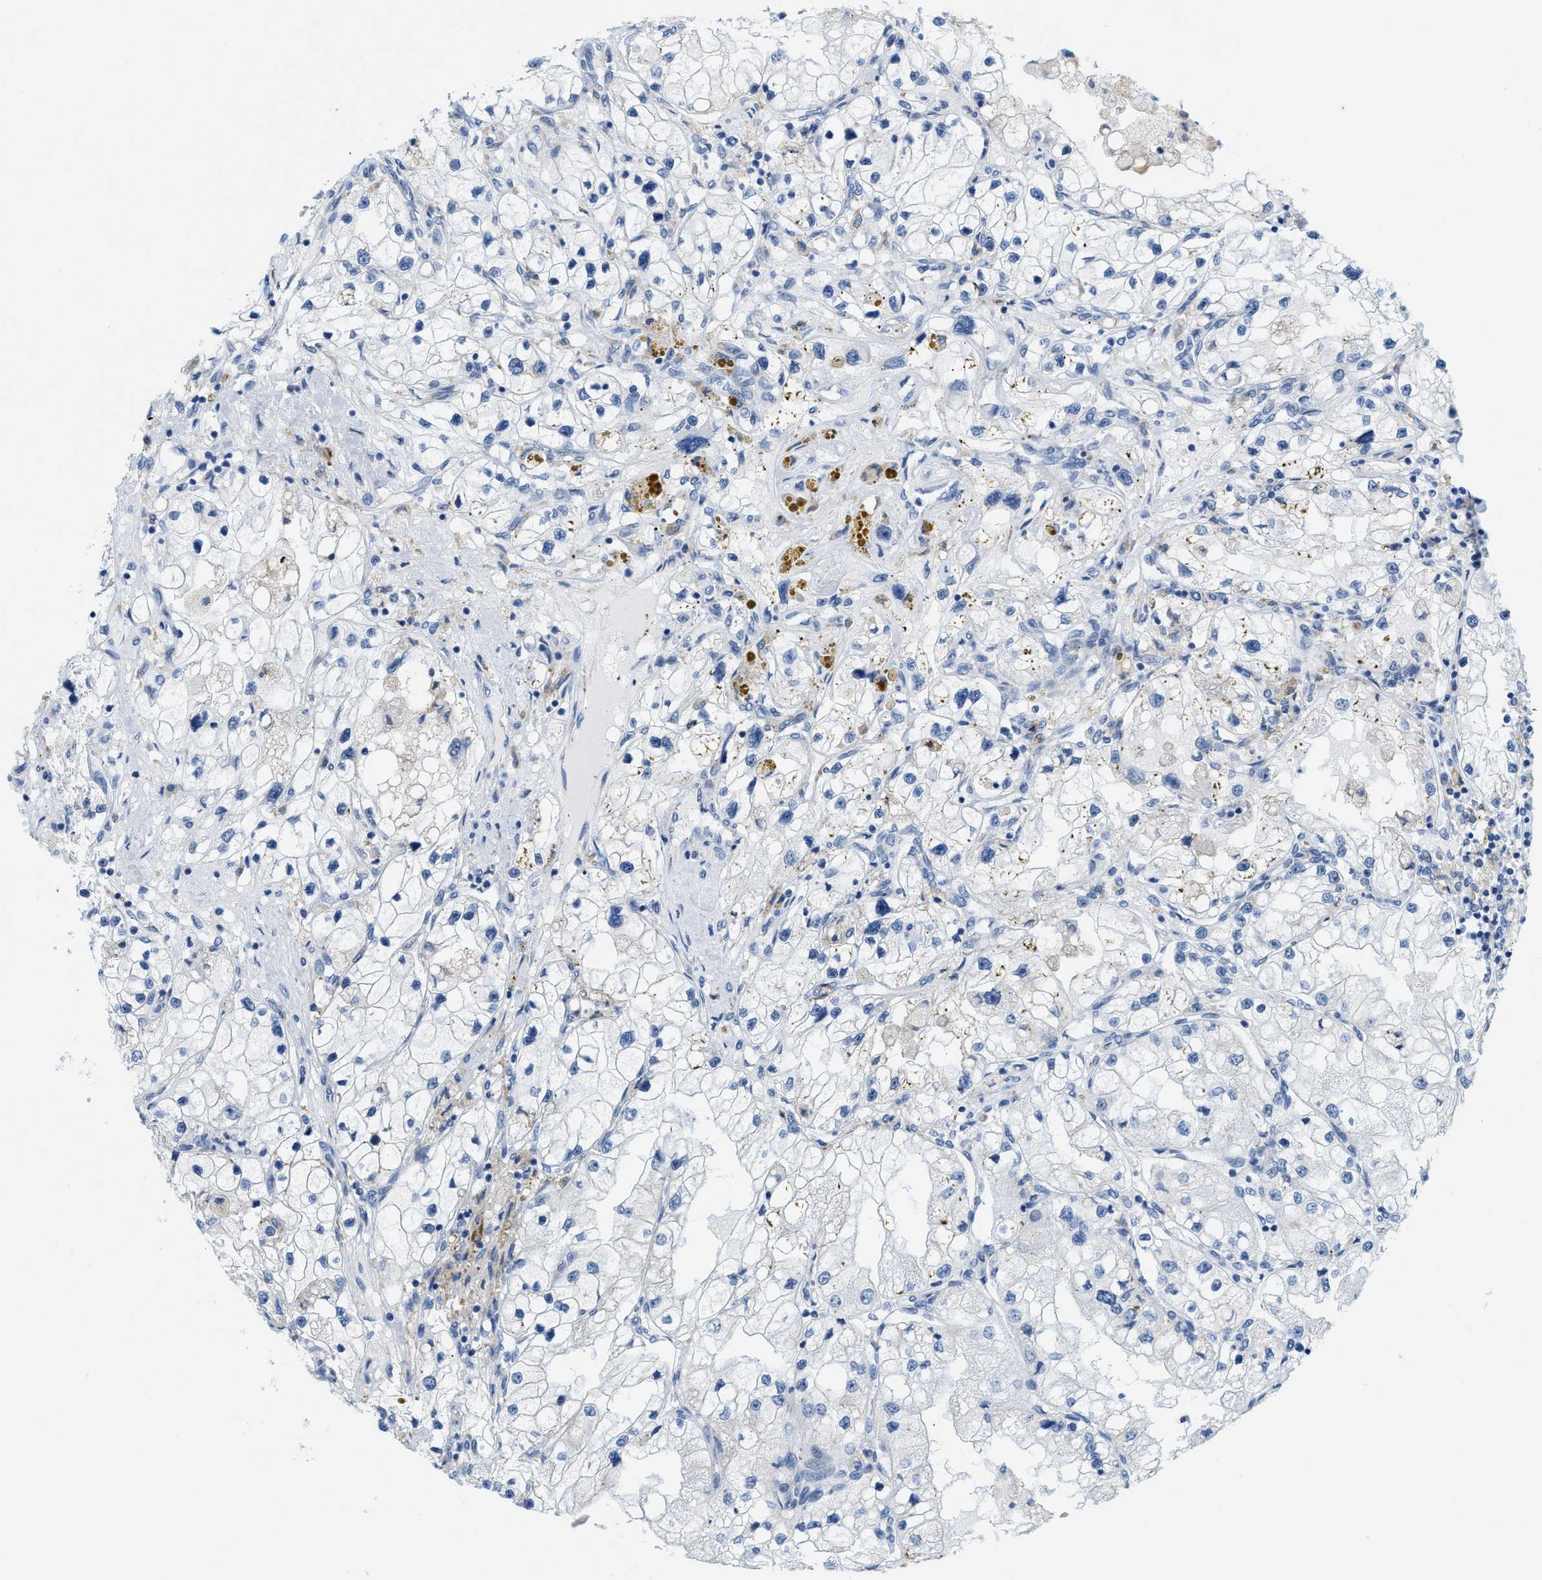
{"staining": {"intensity": "negative", "quantity": "none", "location": "none"}, "tissue": "renal cancer", "cell_type": "Tumor cells", "image_type": "cancer", "snomed": [{"axis": "morphology", "description": "Adenocarcinoma, NOS"}, {"axis": "topography", "description": "Kidney"}], "caption": "High magnification brightfield microscopy of renal cancer stained with DAB (3,3'-diaminobenzidine) (brown) and counterstained with hematoxylin (blue): tumor cells show no significant expression.", "gene": "KIFC3", "patient": {"sex": "male", "age": 68}}